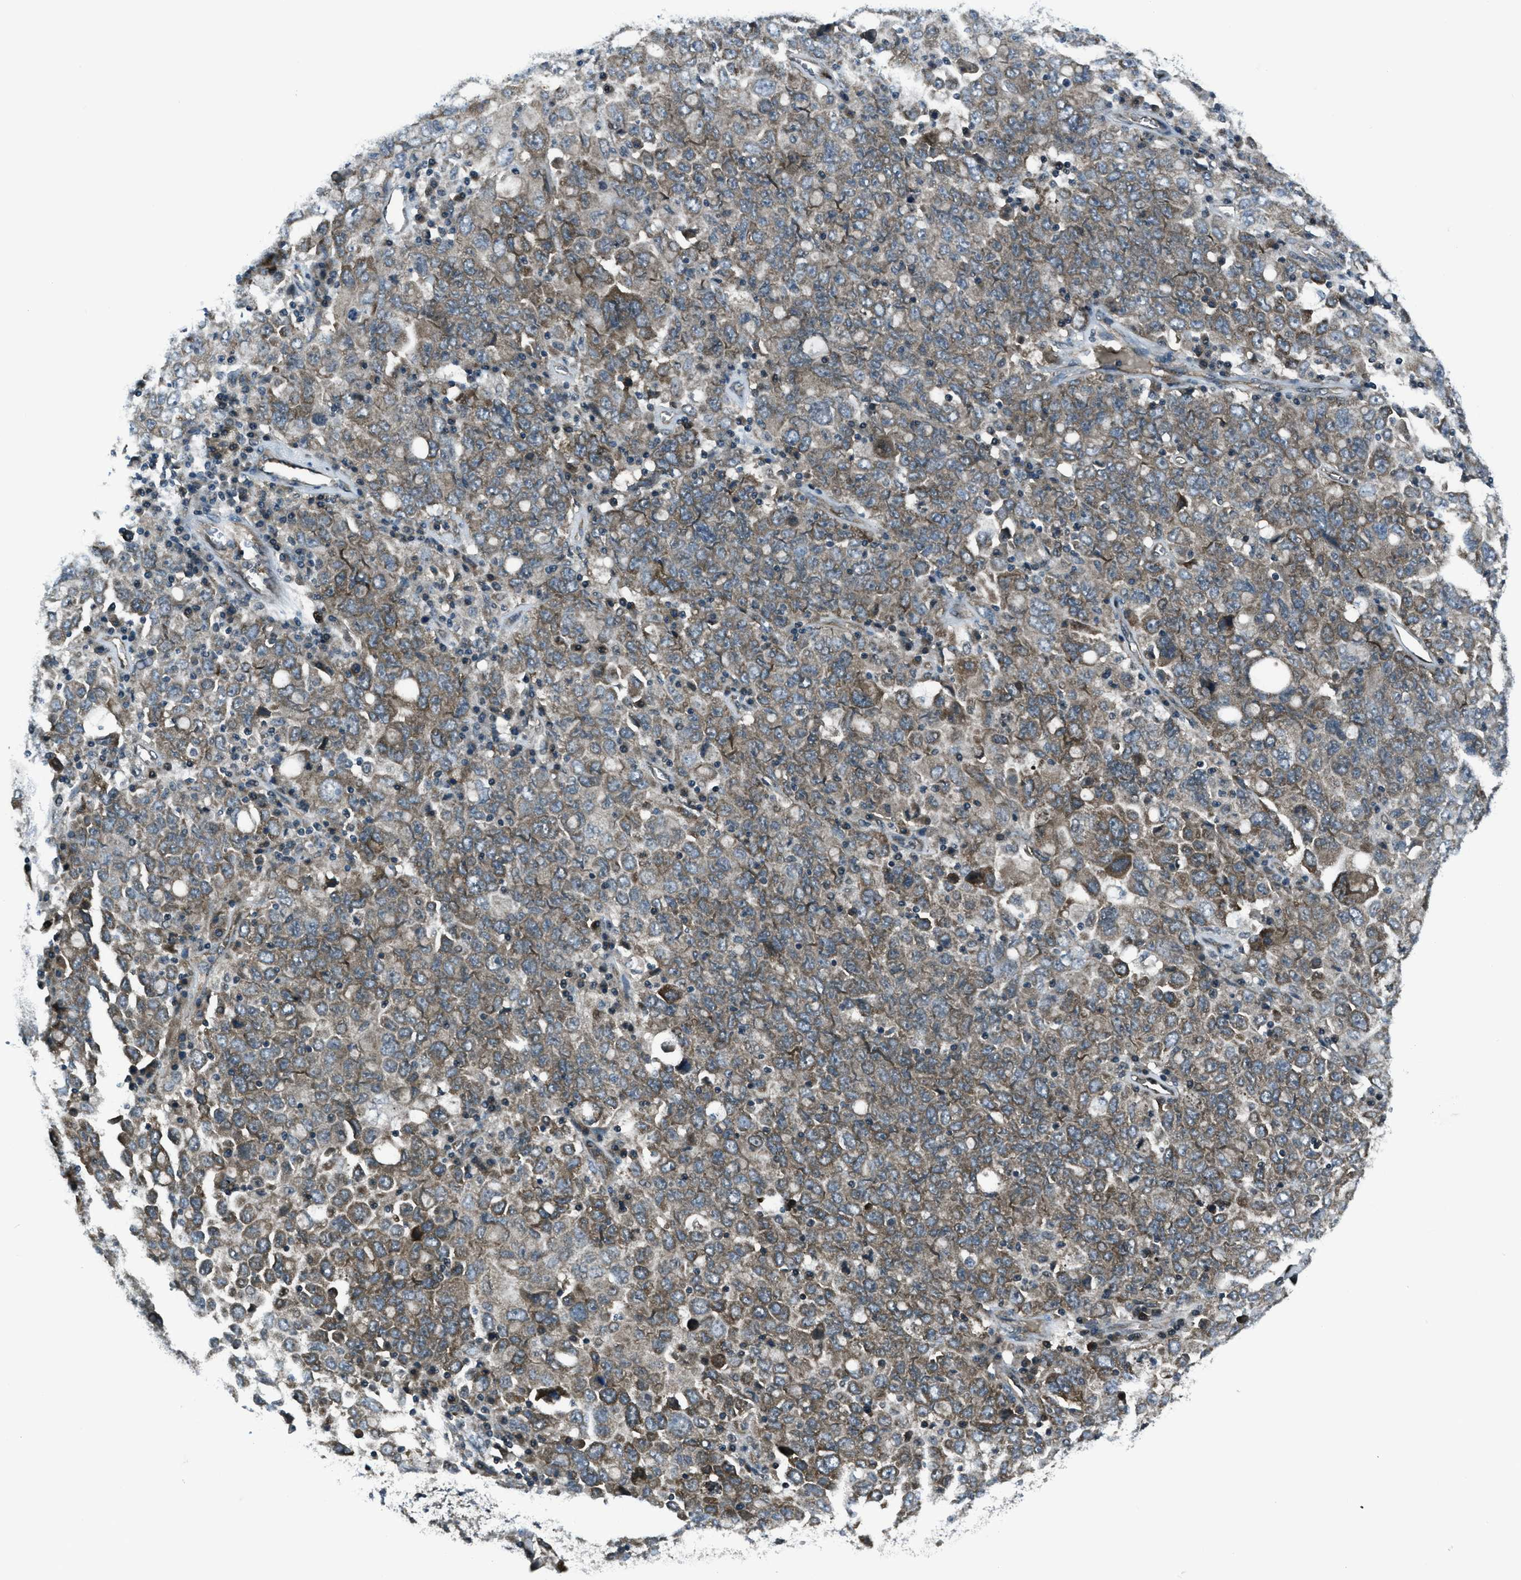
{"staining": {"intensity": "moderate", "quantity": "25%-75%", "location": "cytoplasmic/membranous"}, "tissue": "ovarian cancer", "cell_type": "Tumor cells", "image_type": "cancer", "snomed": [{"axis": "morphology", "description": "Carcinoma, endometroid"}, {"axis": "topography", "description": "Ovary"}], "caption": "The immunohistochemical stain highlights moderate cytoplasmic/membranous expression in tumor cells of ovarian cancer (endometroid carcinoma) tissue.", "gene": "ASAP2", "patient": {"sex": "female", "age": 62}}